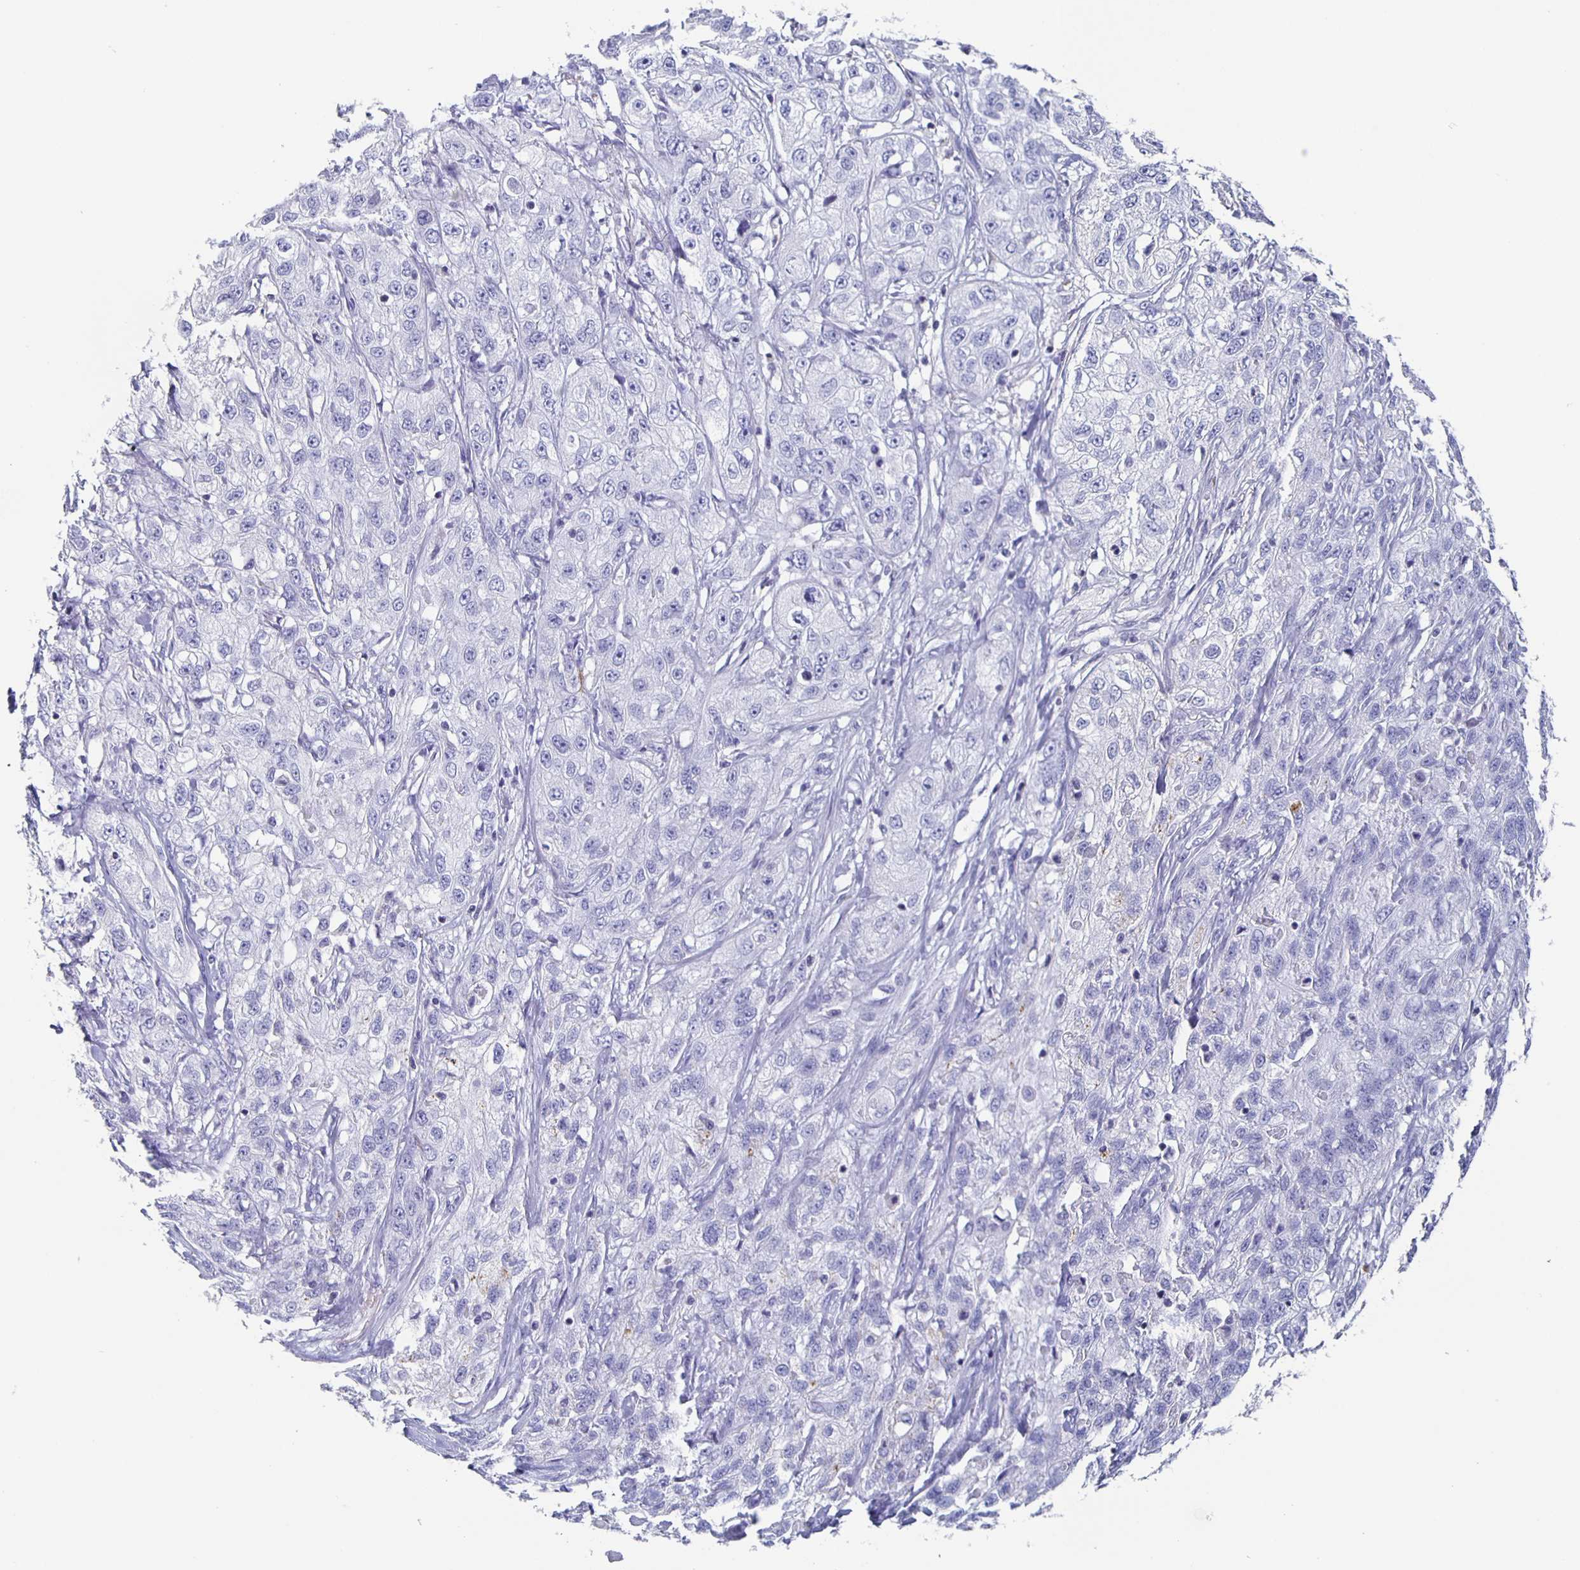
{"staining": {"intensity": "negative", "quantity": "none", "location": "none"}, "tissue": "skin cancer", "cell_type": "Tumor cells", "image_type": "cancer", "snomed": [{"axis": "morphology", "description": "Squamous cell carcinoma, NOS"}, {"axis": "topography", "description": "Skin"}, {"axis": "topography", "description": "Vulva"}], "caption": "Tumor cells show no significant protein expression in skin squamous cell carcinoma.", "gene": "FGA", "patient": {"sex": "female", "age": 86}}